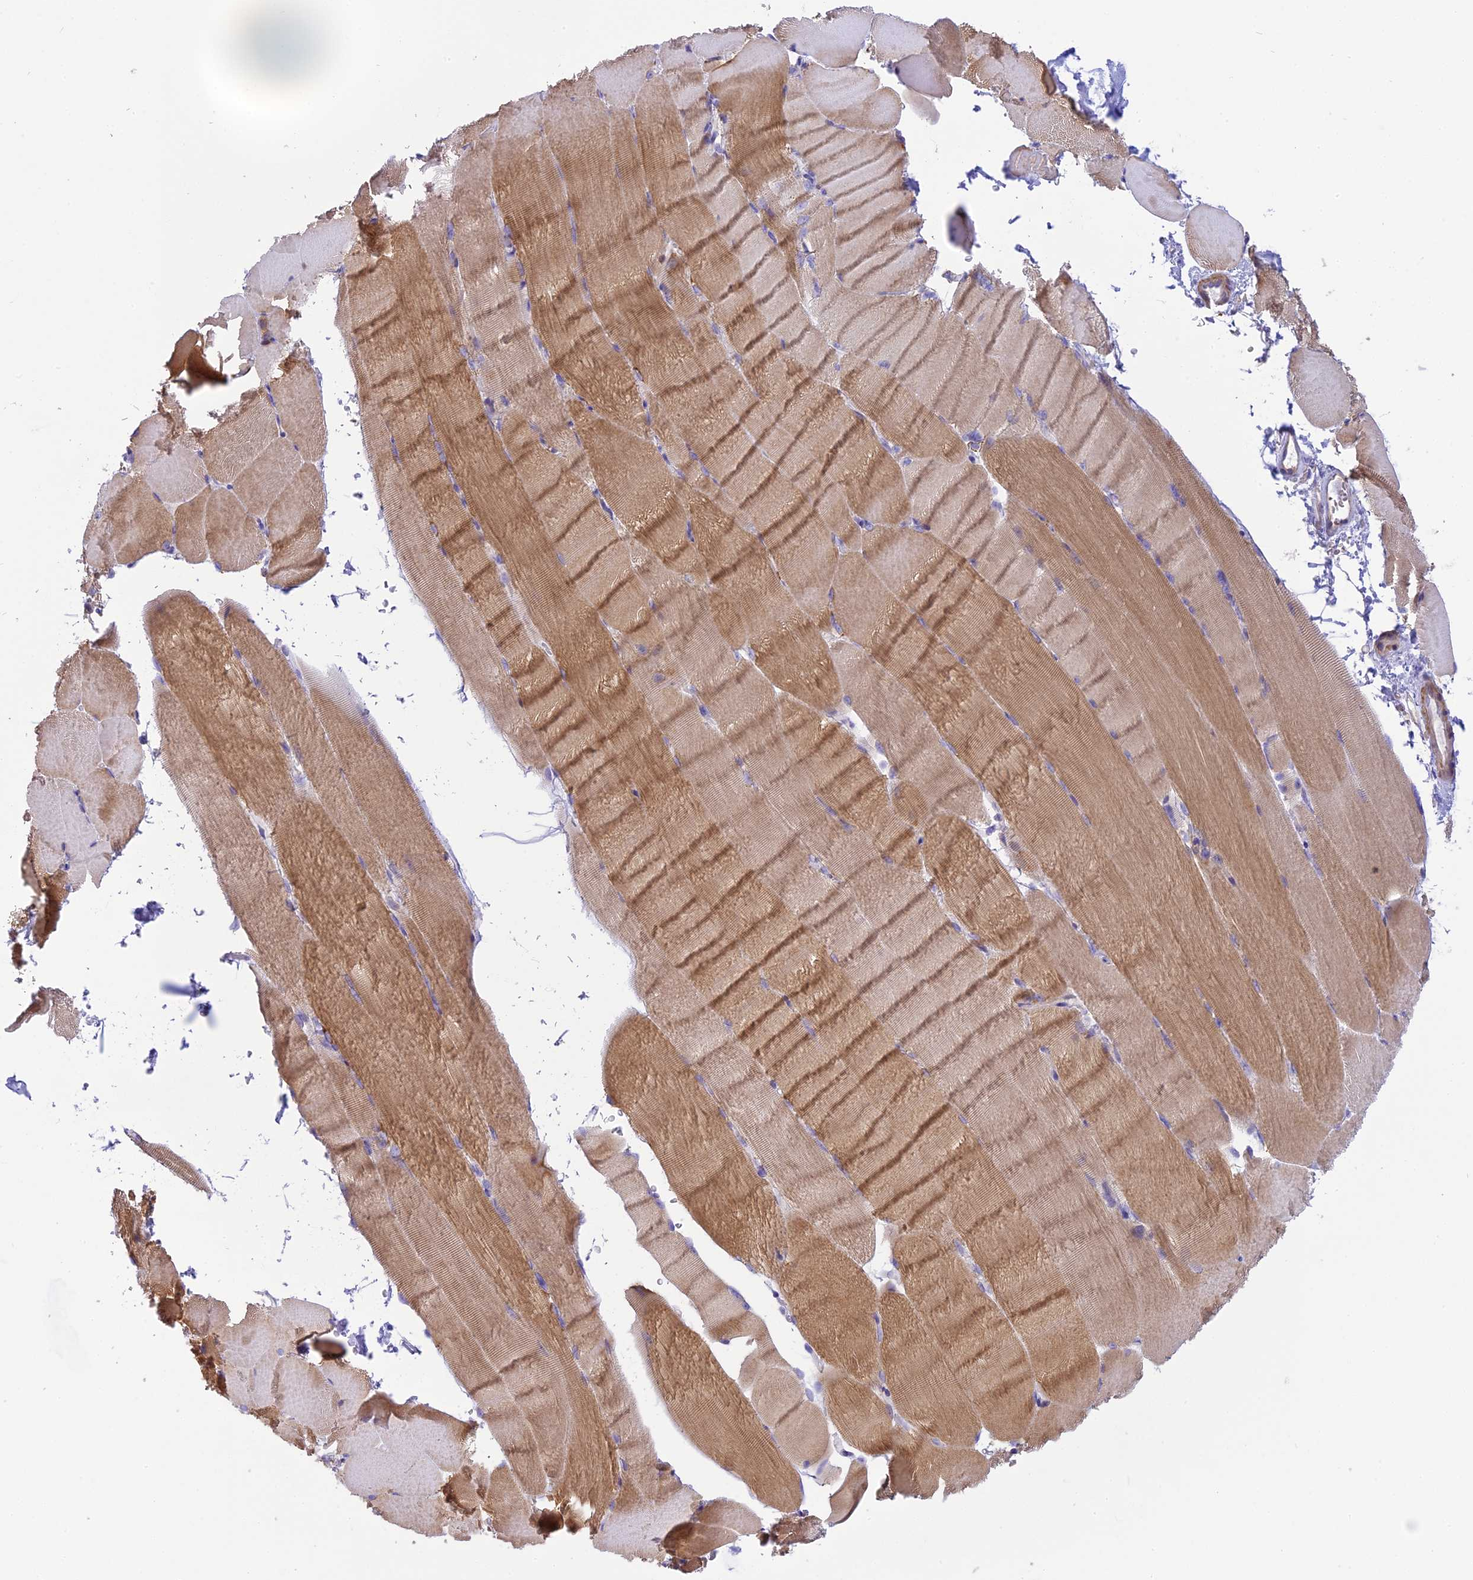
{"staining": {"intensity": "moderate", "quantity": "25%-75%", "location": "cytoplasmic/membranous"}, "tissue": "skeletal muscle", "cell_type": "Myocytes", "image_type": "normal", "snomed": [{"axis": "morphology", "description": "Normal tissue, NOS"}, {"axis": "topography", "description": "Skeletal muscle"}, {"axis": "topography", "description": "Parathyroid gland"}], "caption": "High-power microscopy captured an immunohistochemistry micrograph of unremarkable skeletal muscle, revealing moderate cytoplasmic/membranous expression in approximately 25%-75% of myocytes.", "gene": "CORO7", "patient": {"sex": "female", "age": 37}}